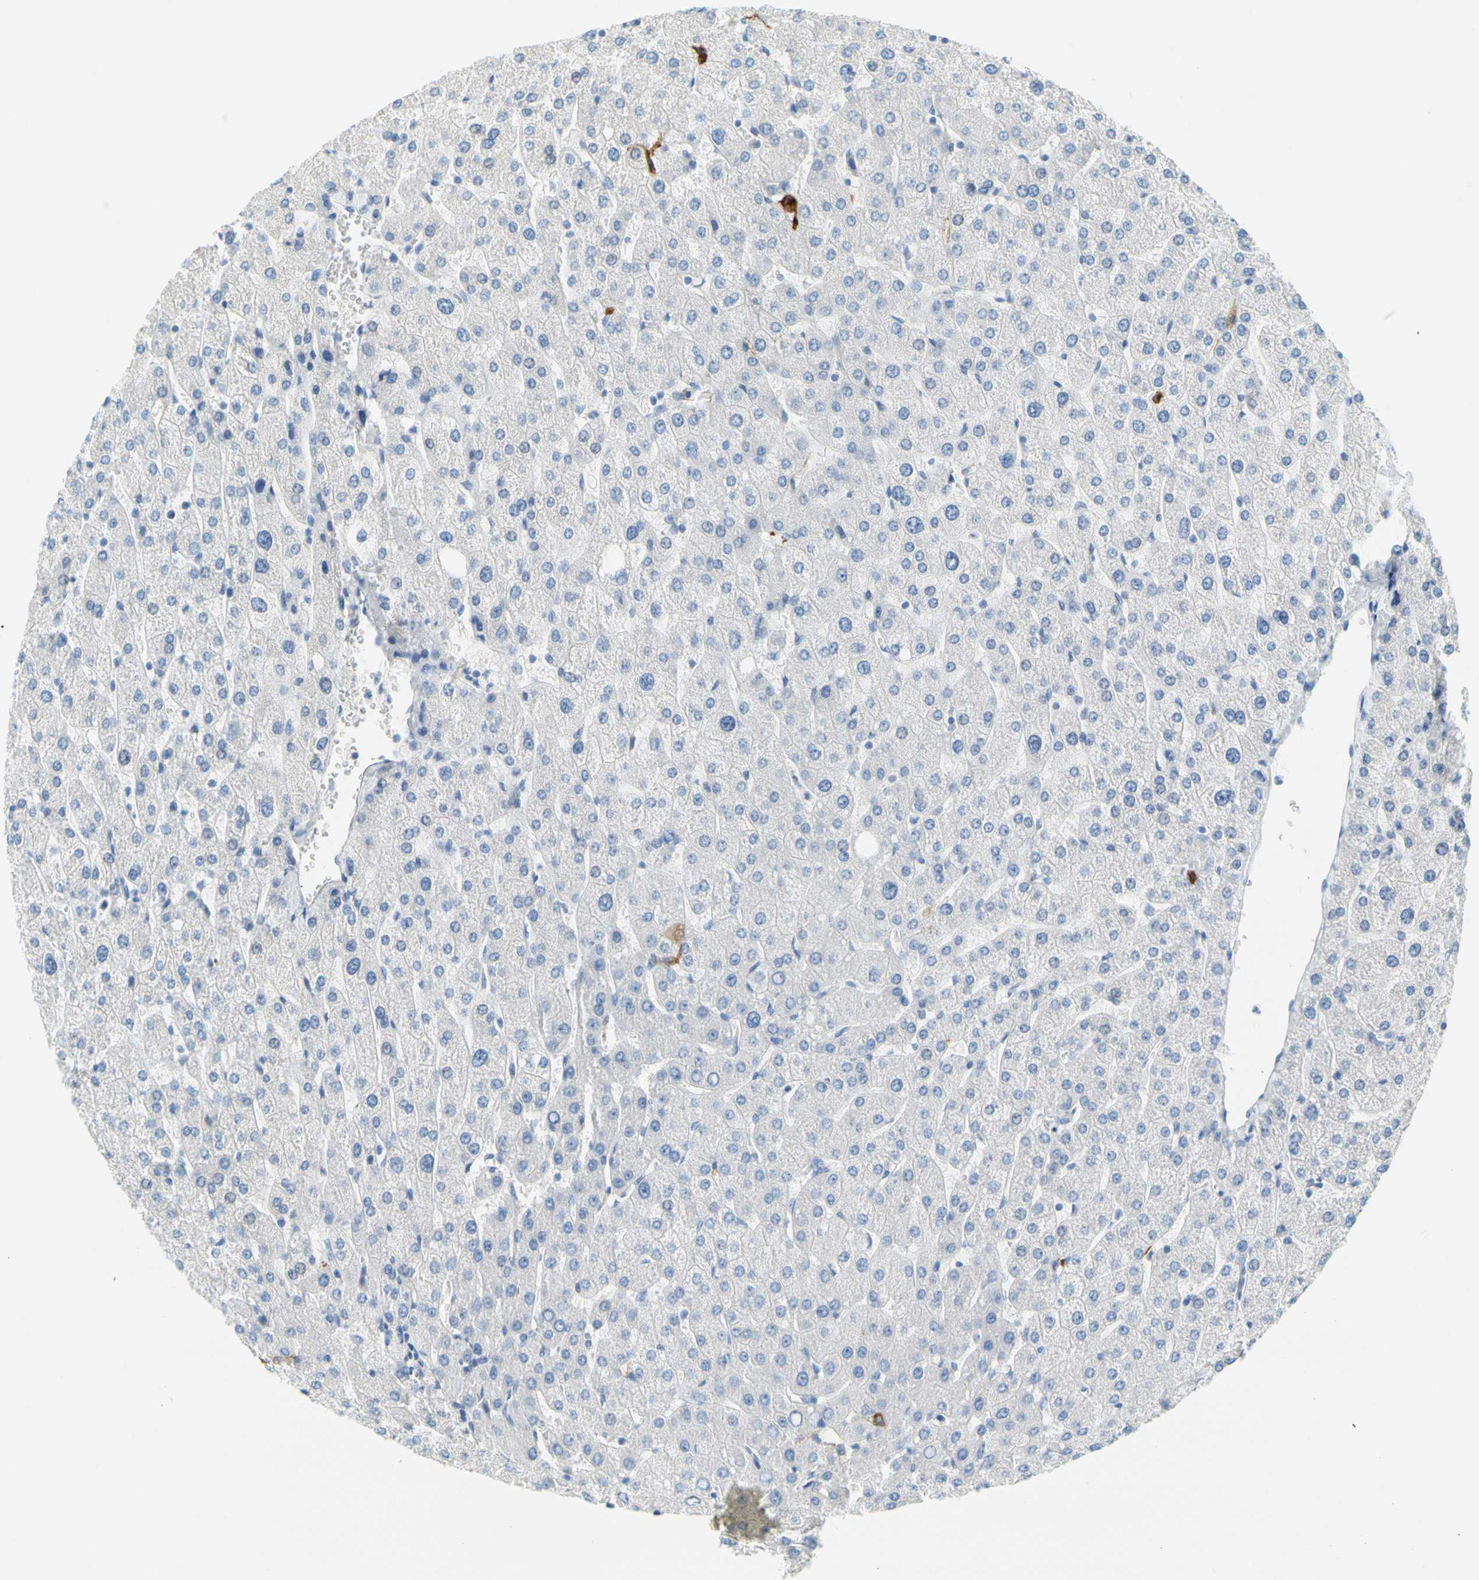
{"staining": {"intensity": "negative", "quantity": "none", "location": "none"}, "tissue": "liver", "cell_type": "Cholangiocytes", "image_type": "normal", "snomed": [{"axis": "morphology", "description": "Normal tissue, NOS"}, {"axis": "topography", "description": "Liver"}], "caption": "This is an immunohistochemistry (IHC) photomicrograph of normal human liver. There is no staining in cholangiocytes.", "gene": "TACC3", "patient": {"sex": "male", "age": 55}}